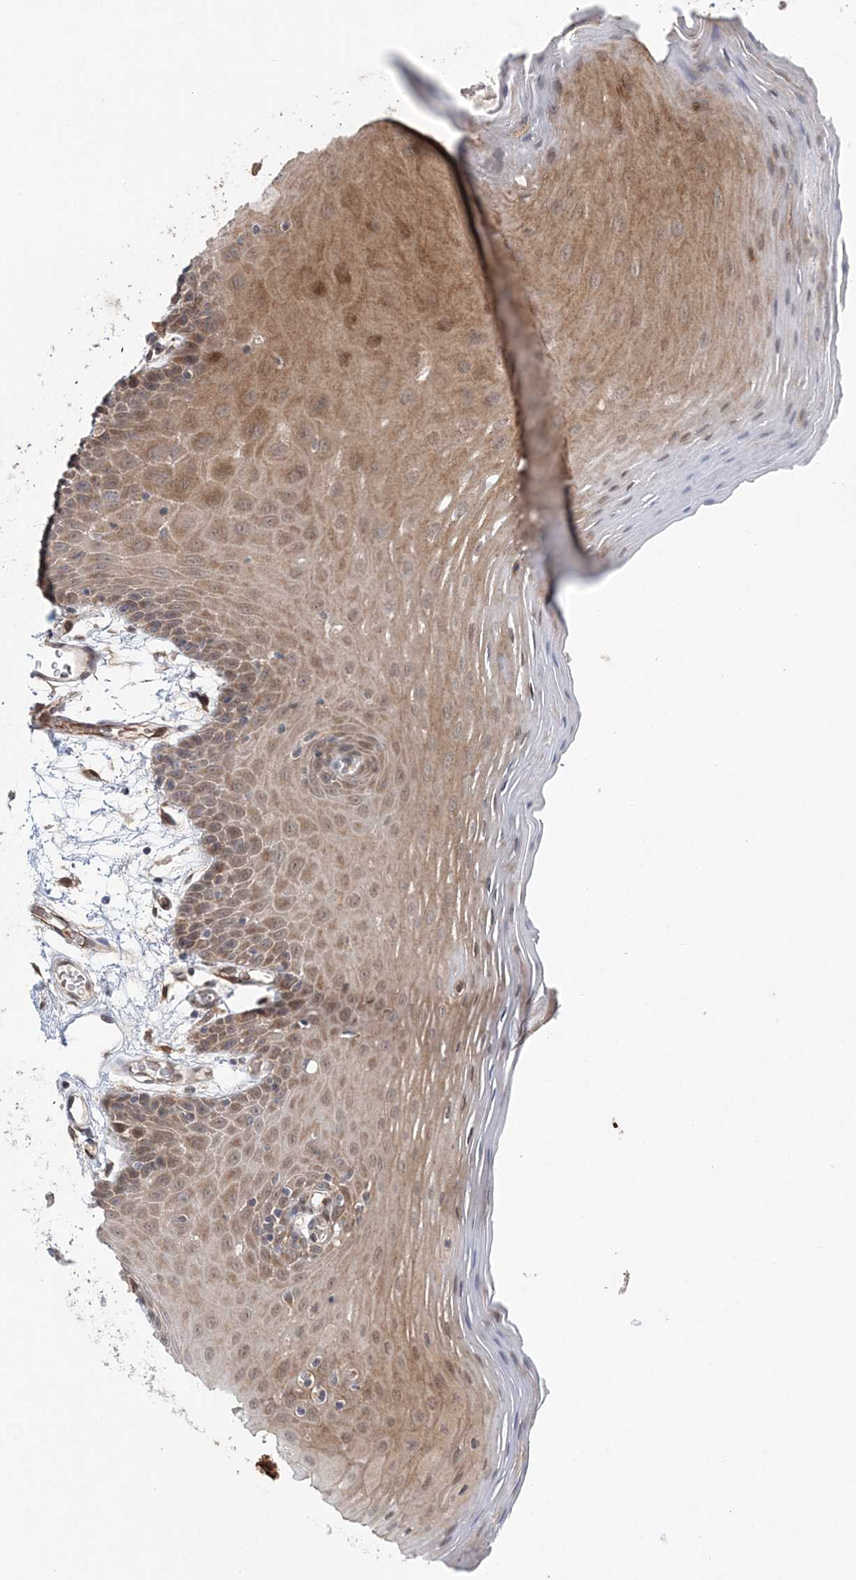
{"staining": {"intensity": "moderate", "quantity": "25%-75%", "location": "cytoplasmic/membranous,nuclear"}, "tissue": "oral mucosa", "cell_type": "Squamous epithelial cells", "image_type": "normal", "snomed": [{"axis": "morphology", "description": "Normal tissue, NOS"}, {"axis": "topography", "description": "Skeletal muscle"}, {"axis": "topography", "description": "Oral tissue"}, {"axis": "topography", "description": "Salivary gland"}, {"axis": "topography", "description": "Peripheral nerve tissue"}], "caption": "About 25%-75% of squamous epithelial cells in normal oral mucosa demonstrate moderate cytoplasmic/membranous,nuclear protein staining as visualized by brown immunohistochemical staining.", "gene": "UBTD2", "patient": {"sex": "male", "age": 54}}